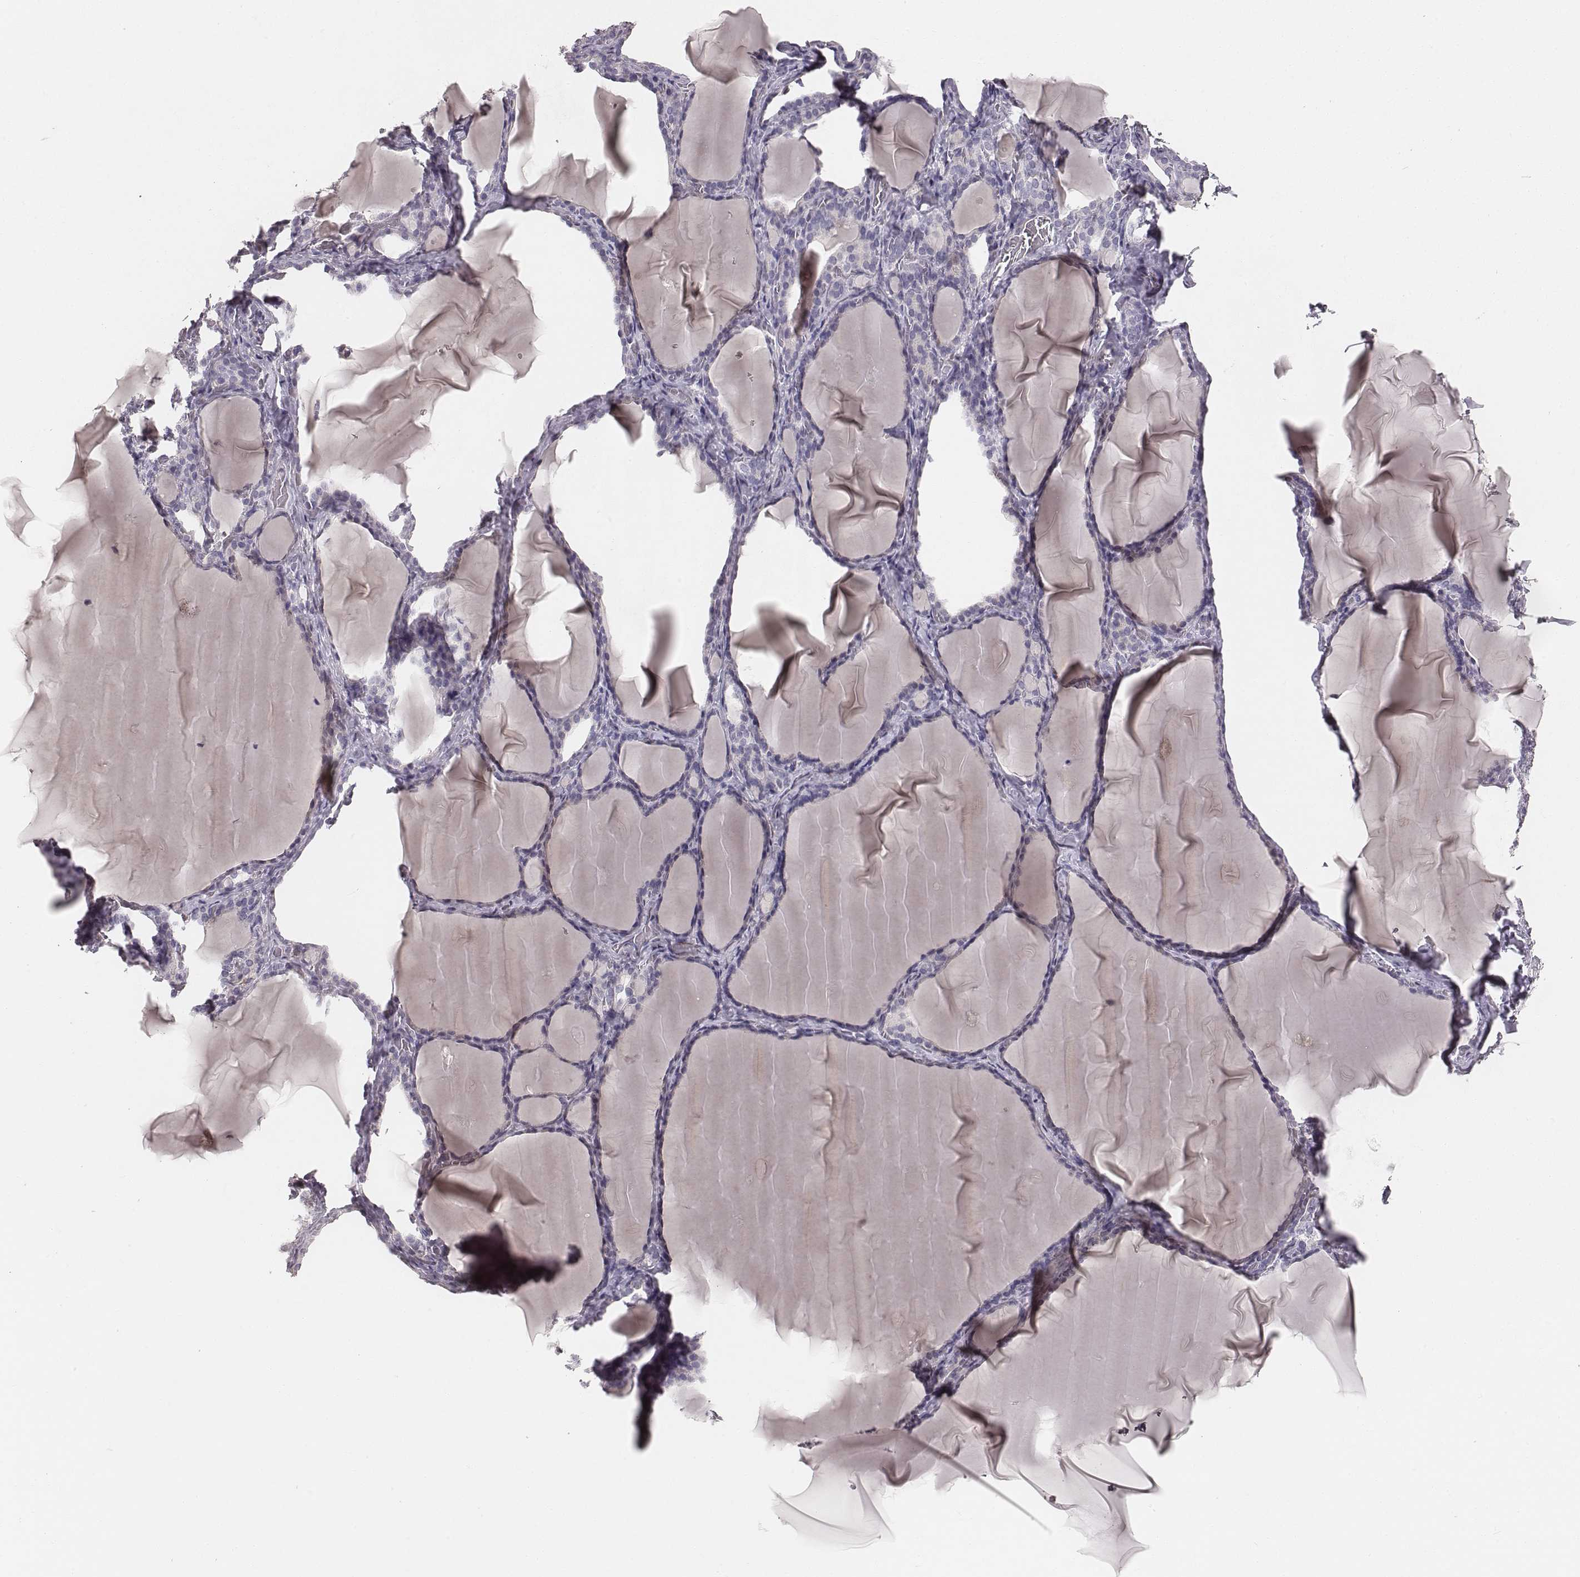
{"staining": {"intensity": "negative", "quantity": "none", "location": "none"}, "tissue": "thyroid gland", "cell_type": "Glandular cells", "image_type": "normal", "snomed": [{"axis": "morphology", "description": "Normal tissue, NOS"}, {"axis": "morphology", "description": "Hyperplasia, NOS"}, {"axis": "topography", "description": "Thyroid gland"}], "caption": "High power microscopy image of an immunohistochemistry (IHC) image of benign thyroid gland, revealing no significant staining in glandular cells.", "gene": "LY6K", "patient": {"sex": "female", "age": 27}}